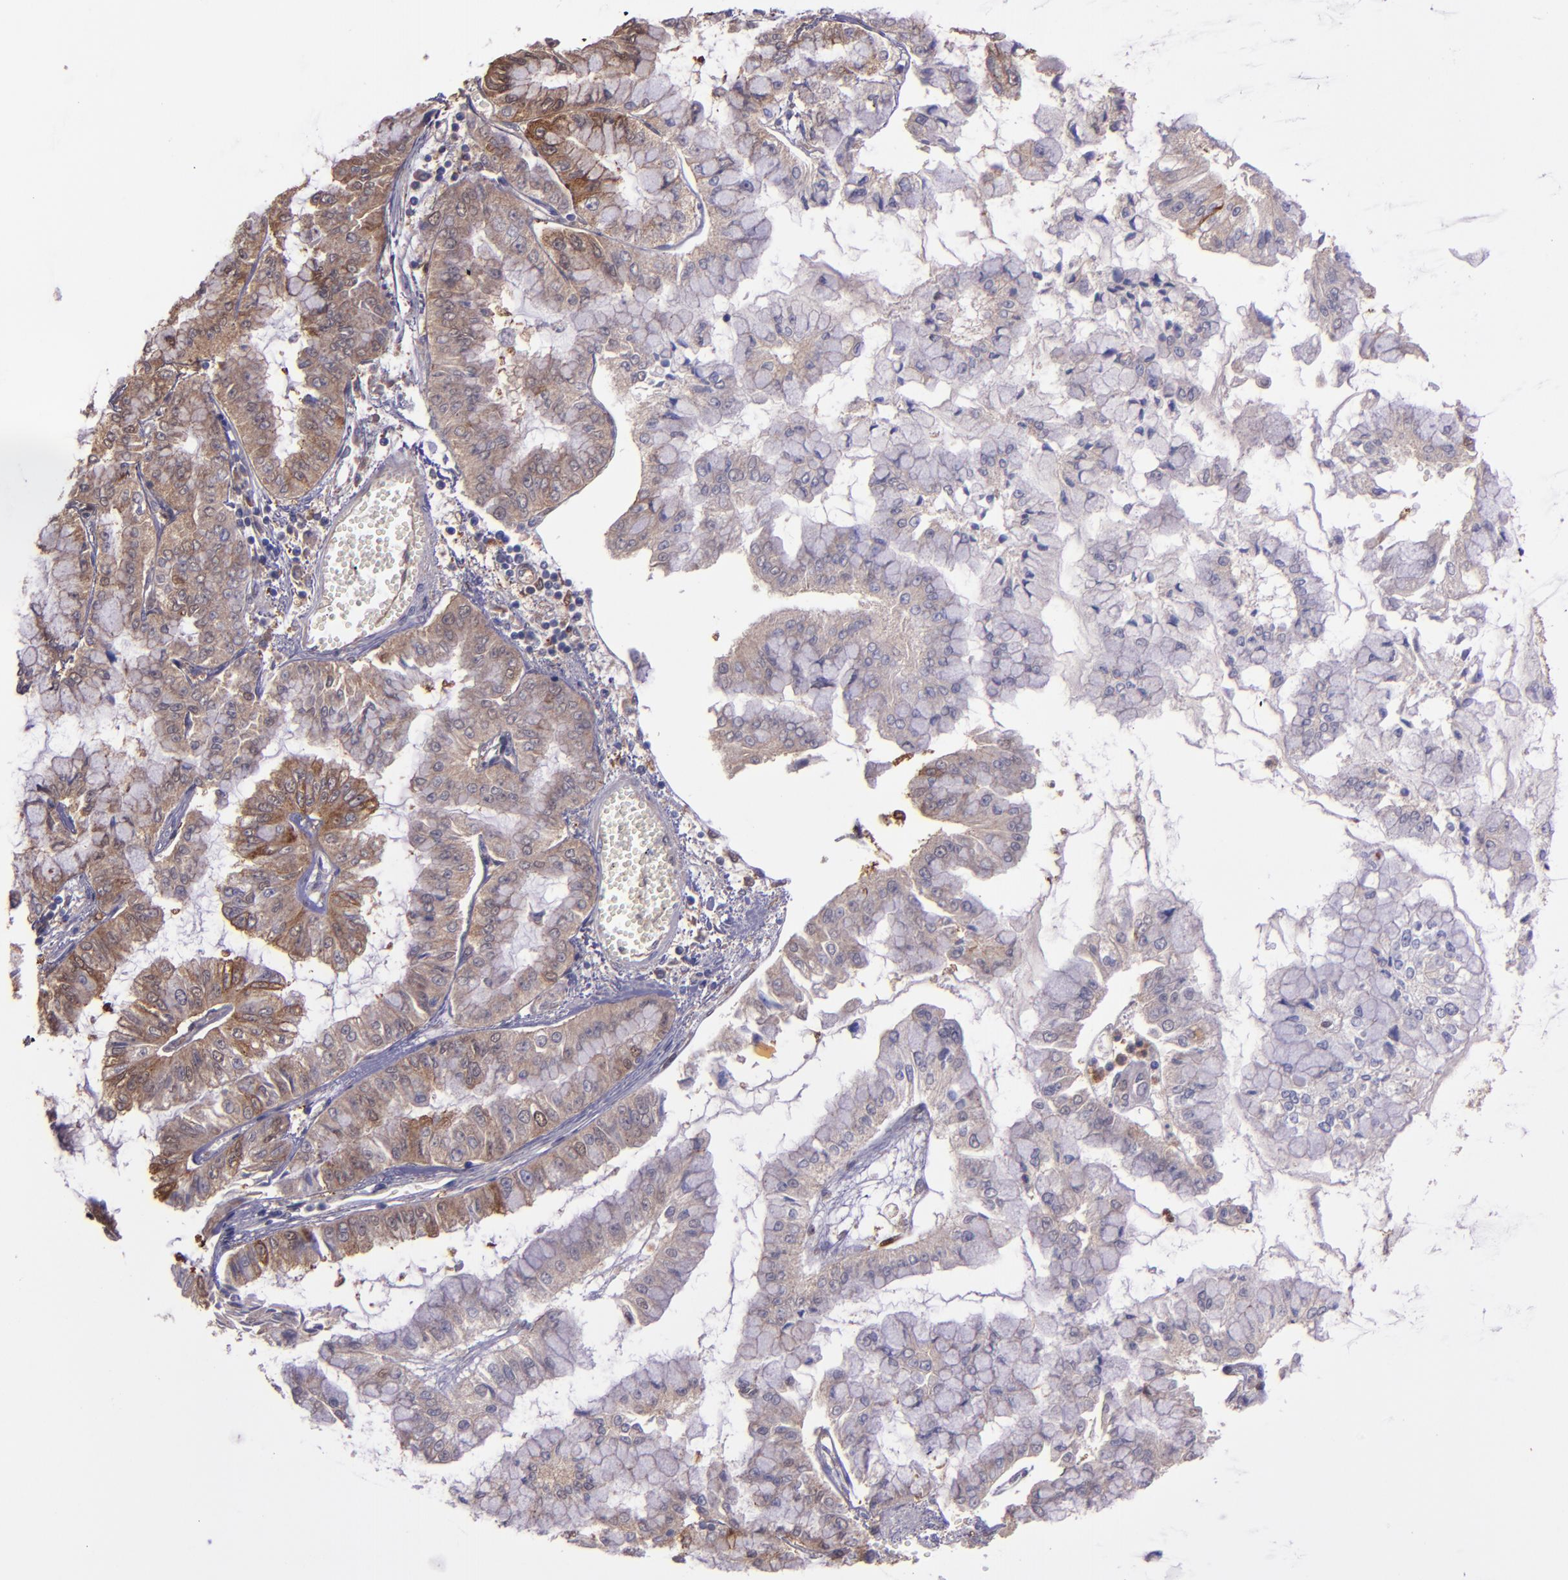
{"staining": {"intensity": "moderate", "quantity": ">75%", "location": "cytoplasmic/membranous"}, "tissue": "liver cancer", "cell_type": "Tumor cells", "image_type": "cancer", "snomed": [{"axis": "morphology", "description": "Cholangiocarcinoma"}, {"axis": "topography", "description": "Liver"}], "caption": "Brown immunohistochemical staining in liver cholangiocarcinoma displays moderate cytoplasmic/membranous expression in approximately >75% of tumor cells. (Stains: DAB in brown, nuclei in blue, Microscopy: brightfield microscopy at high magnification).", "gene": "WASHC1", "patient": {"sex": "female", "age": 79}}